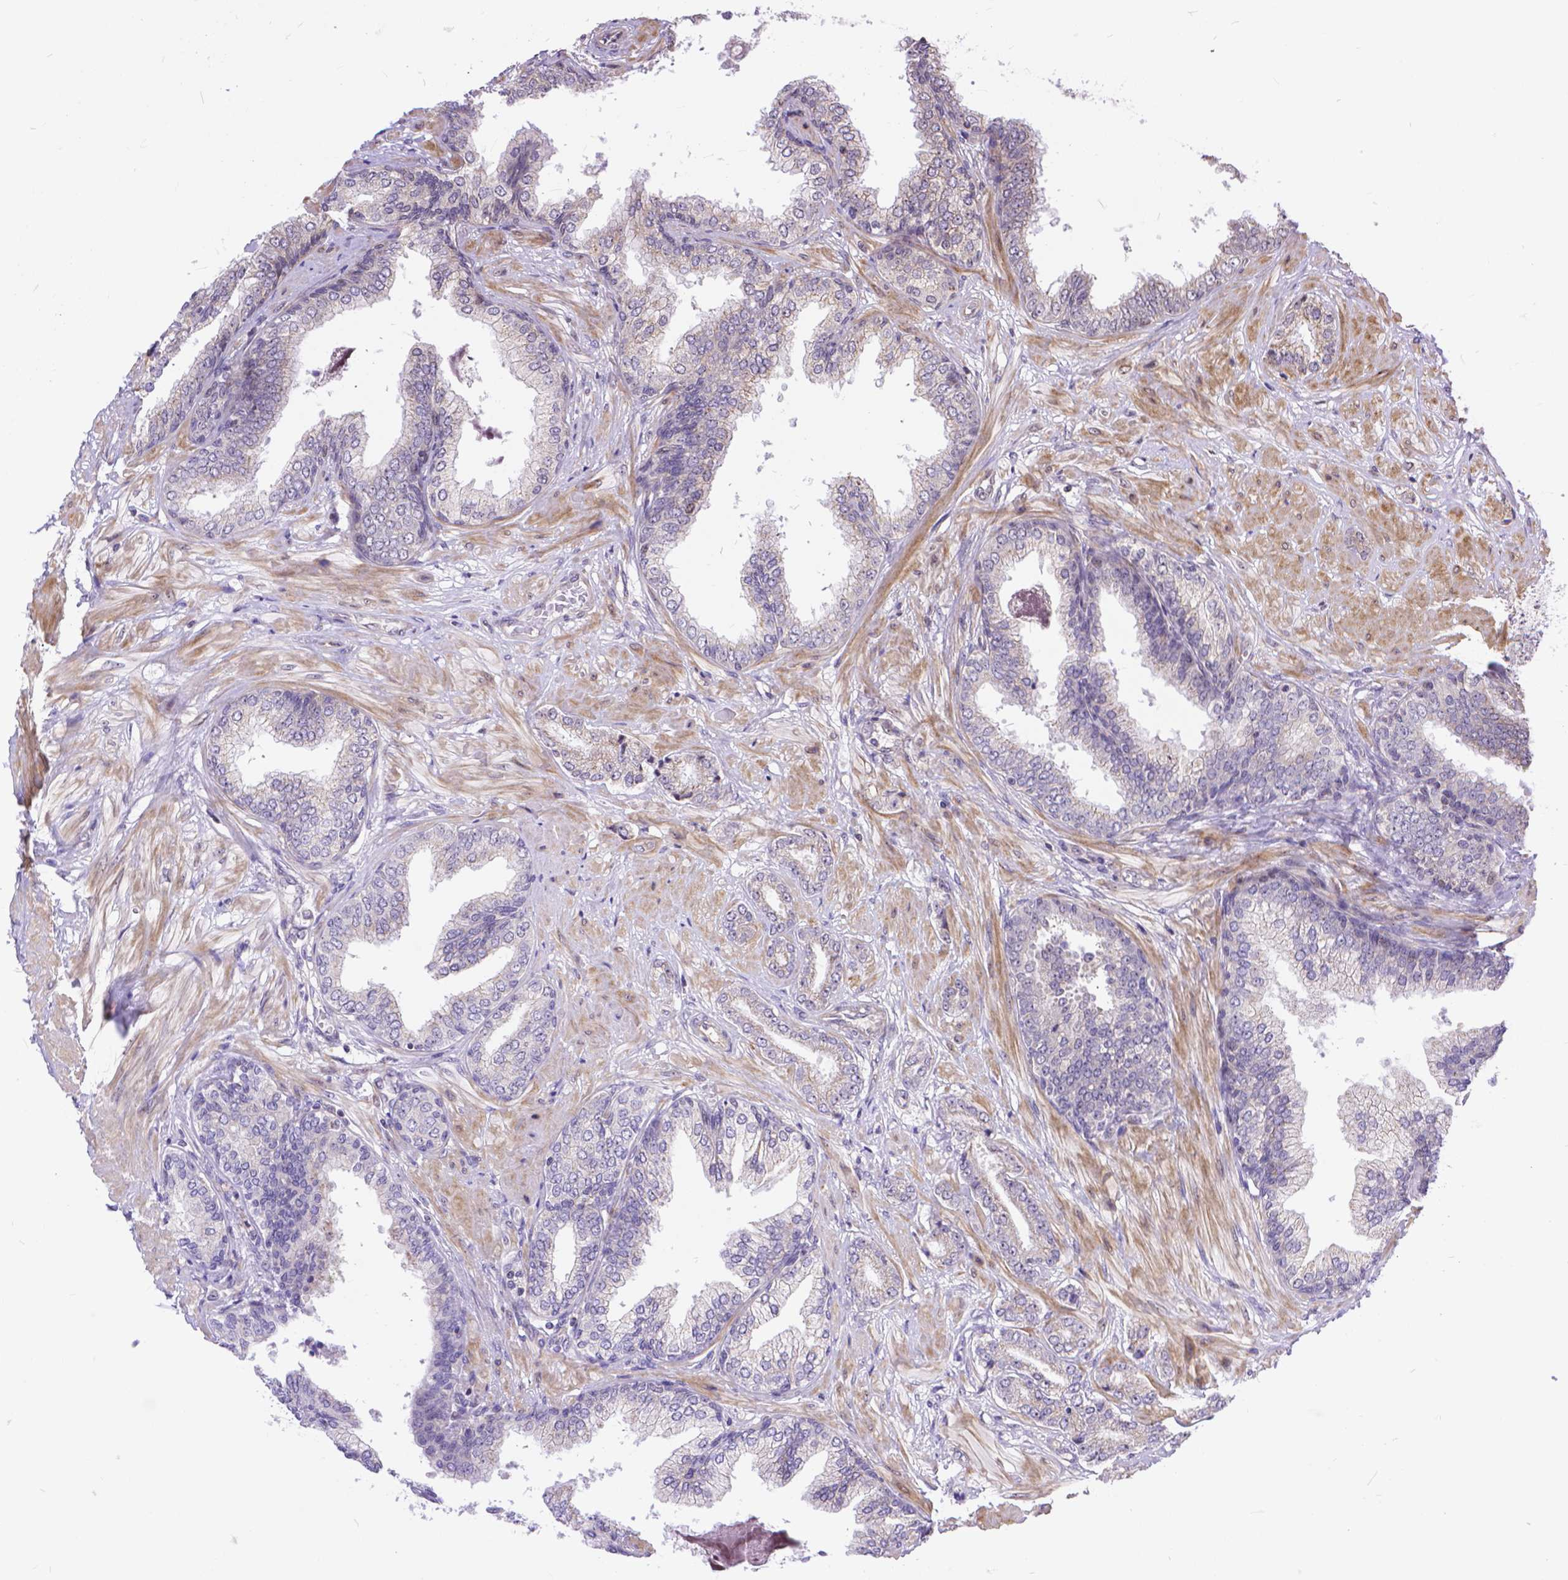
{"staining": {"intensity": "negative", "quantity": "none", "location": "none"}, "tissue": "prostate cancer", "cell_type": "Tumor cells", "image_type": "cancer", "snomed": [{"axis": "morphology", "description": "Adenocarcinoma, Low grade"}, {"axis": "topography", "description": "Prostate"}], "caption": "IHC of human adenocarcinoma (low-grade) (prostate) displays no expression in tumor cells.", "gene": "TMEM135", "patient": {"sex": "male", "age": 55}}